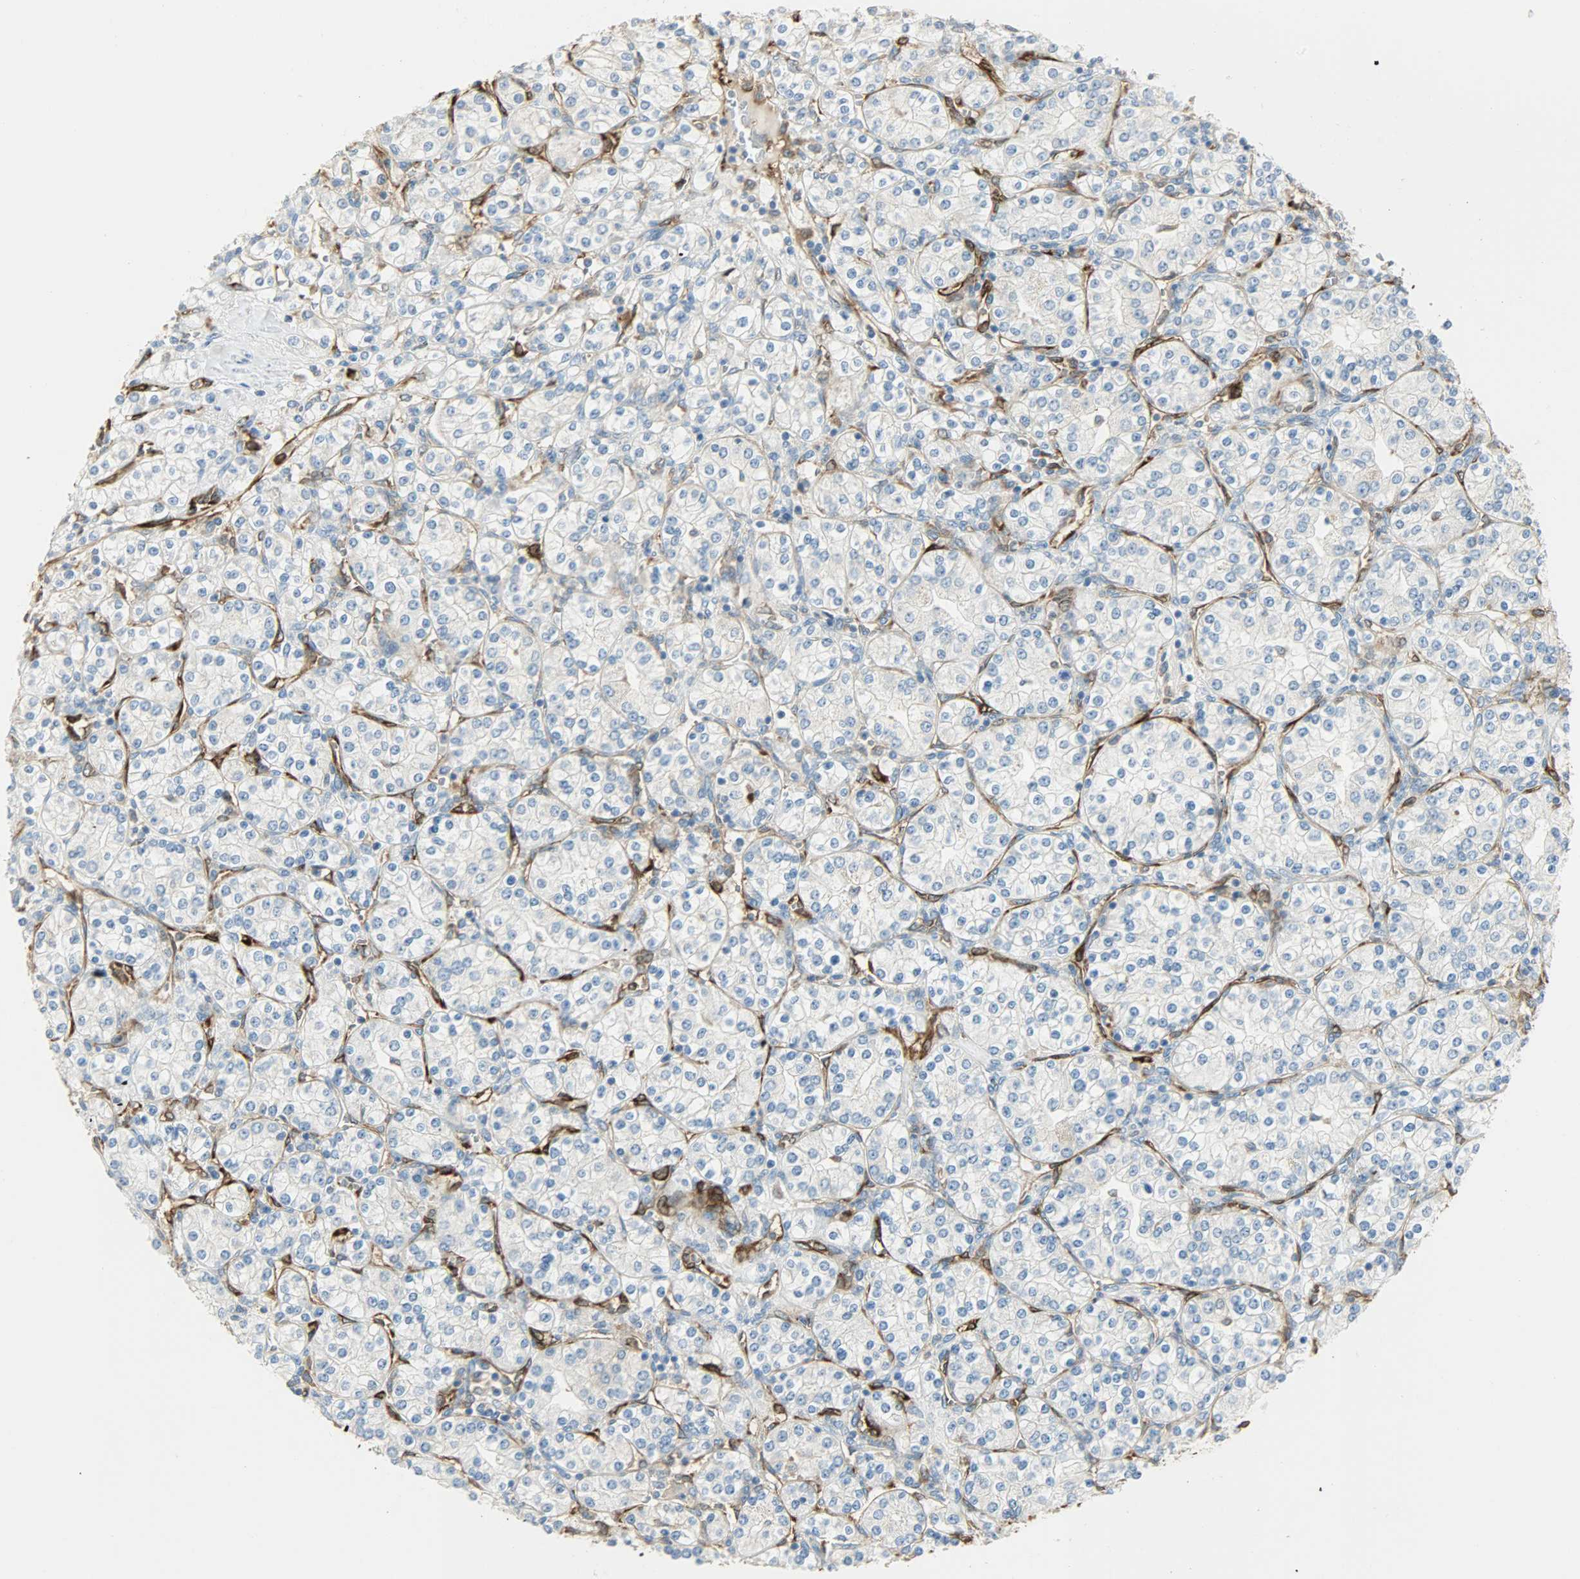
{"staining": {"intensity": "negative", "quantity": "none", "location": "none"}, "tissue": "renal cancer", "cell_type": "Tumor cells", "image_type": "cancer", "snomed": [{"axis": "morphology", "description": "Adenocarcinoma, NOS"}, {"axis": "topography", "description": "Kidney"}], "caption": "Protein analysis of renal cancer (adenocarcinoma) shows no significant positivity in tumor cells.", "gene": "WARS1", "patient": {"sex": "male", "age": 77}}